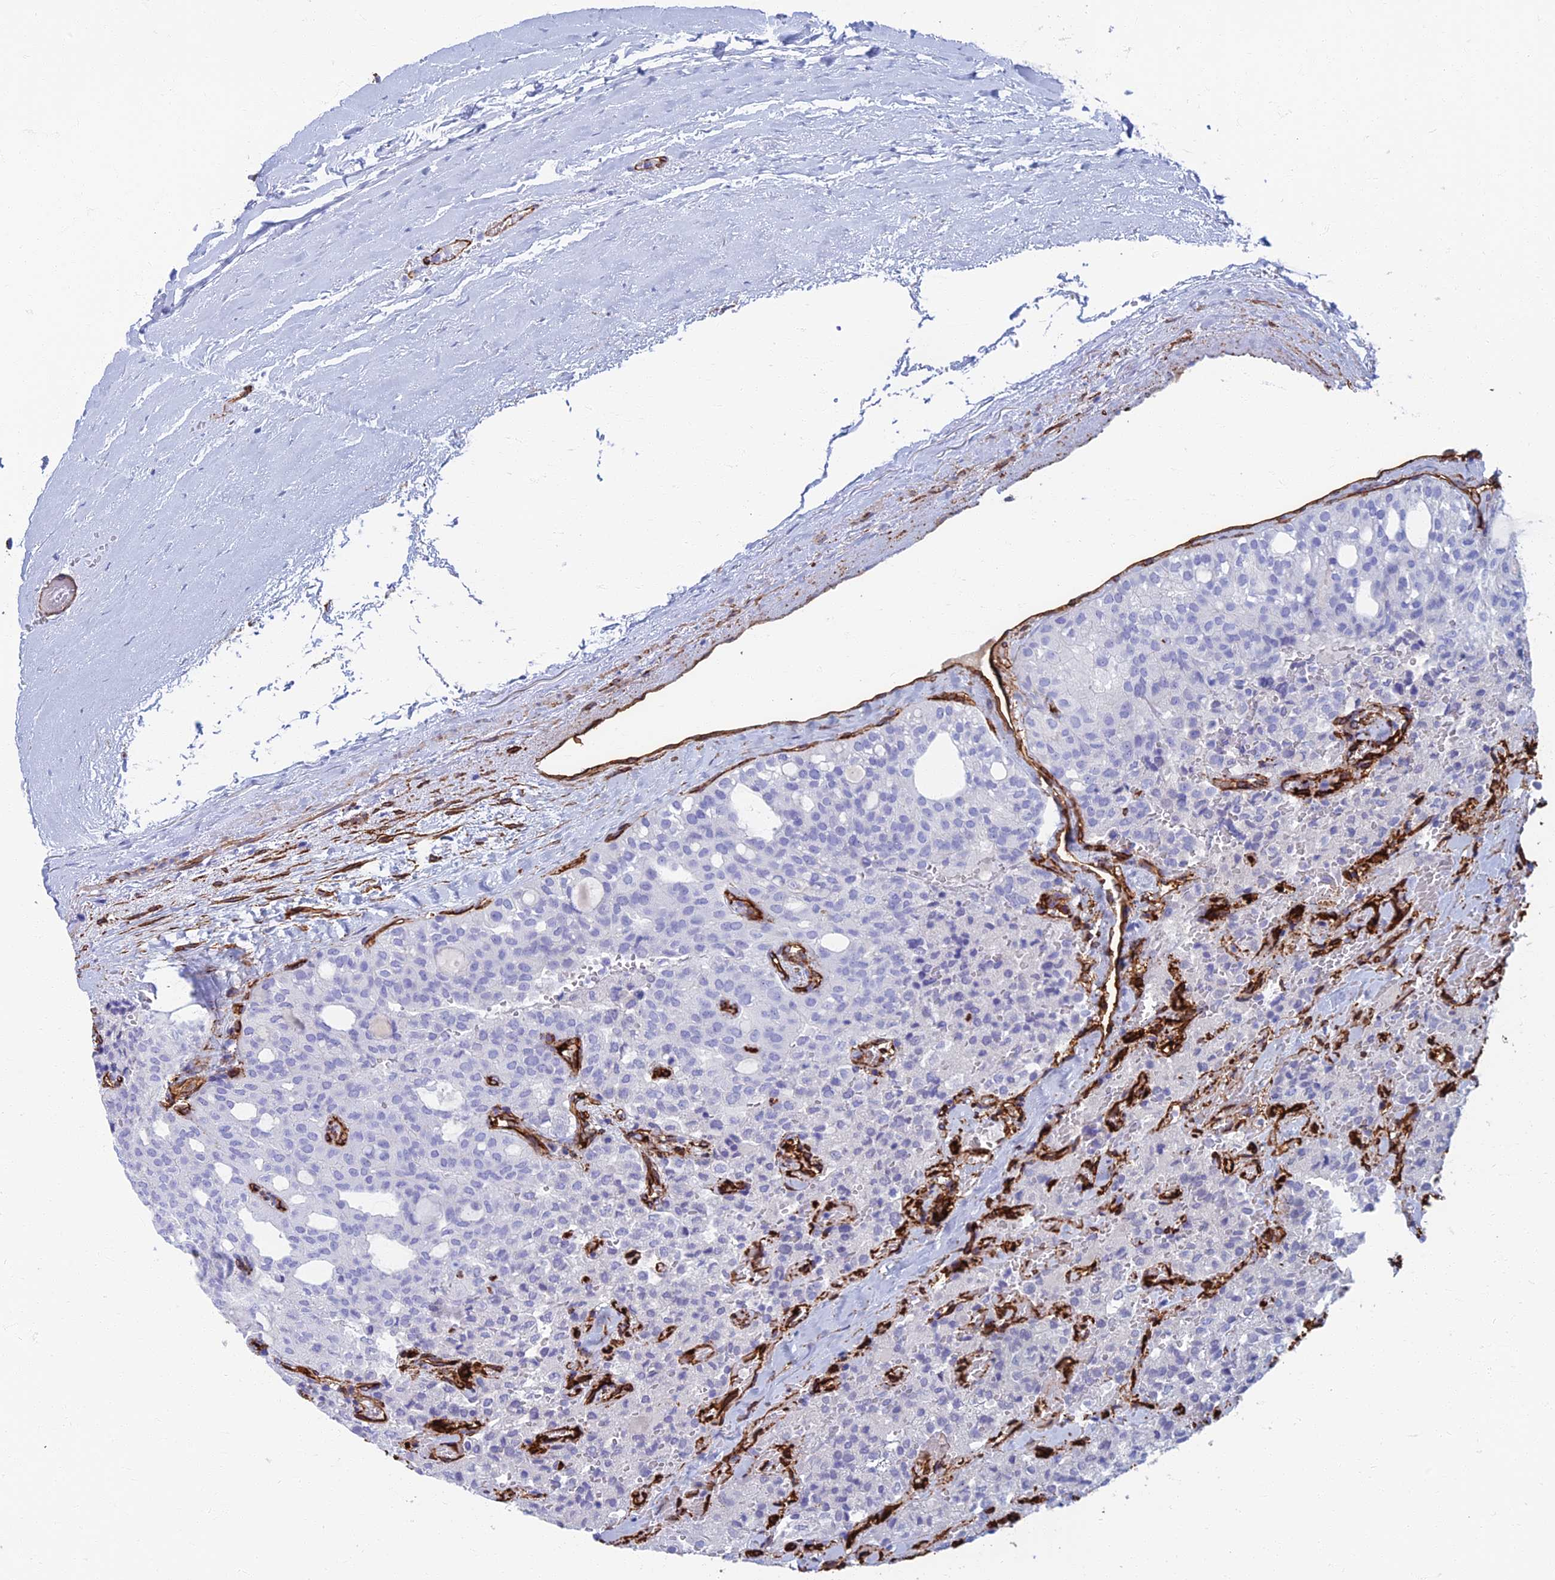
{"staining": {"intensity": "negative", "quantity": "none", "location": "none"}, "tissue": "thyroid cancer", "cell_type": "Tumor cells", "image_type": "cancer", "snomed": [{"axis": "morphology", "description": "Follicular adenoma carcinoma, NOS"}, {"axis": "topography", "description": "Thyroid gland"}], "caption": "Immunohistochemical staining of thyroid follicular adenoma carcinoma exhibits no significant expression in tumor cells.", "gene": "ETFRF1", "patient": {"sex": "male", "age": 75}}